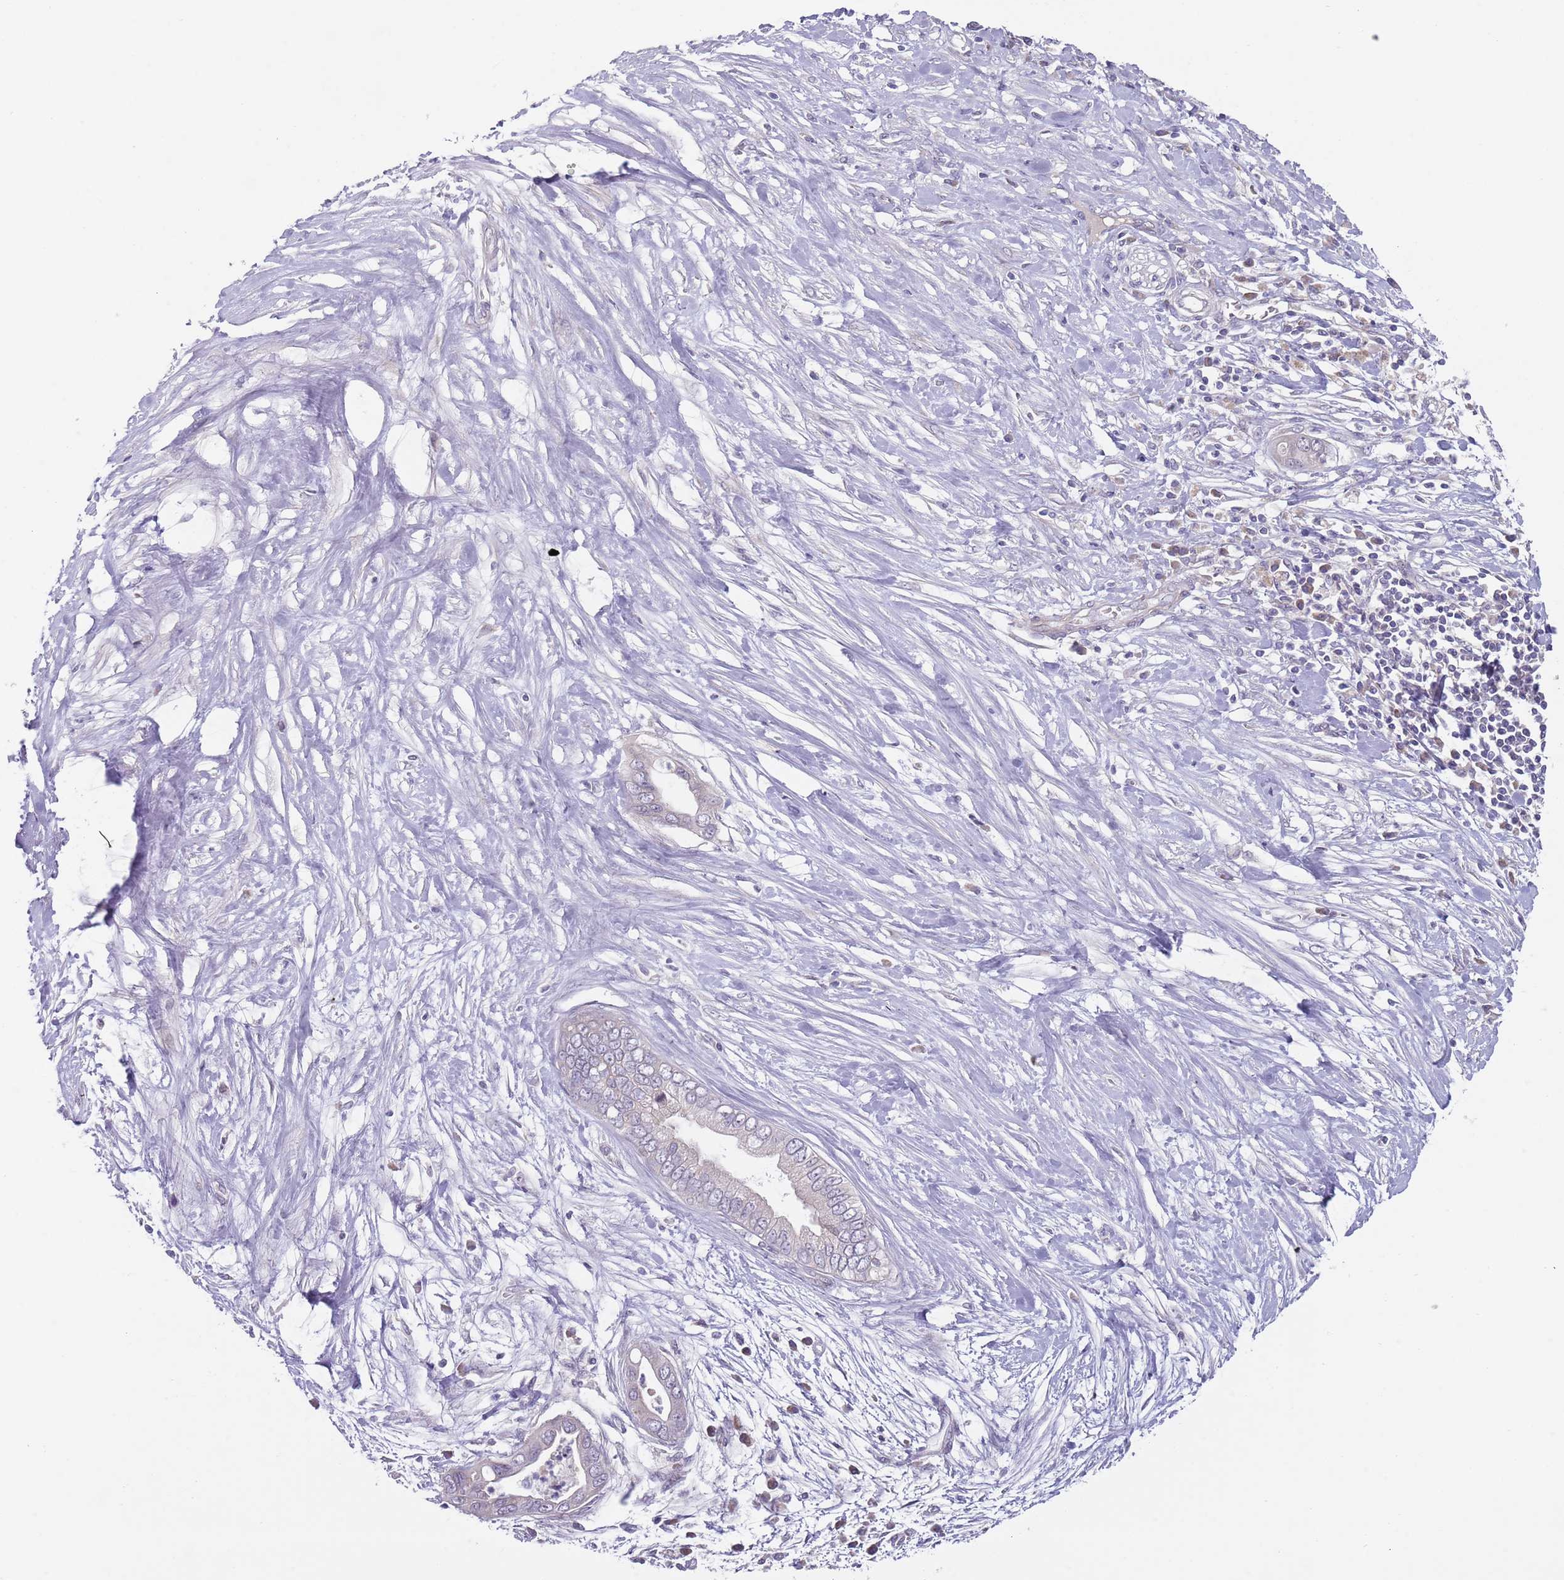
{"staining": {"intensity": "negative", "quantity": "none", "location": "none"}, "tissue": "pancreatic cancer", "cell_type": "Tumor cells", "image_type": "cancer", "snomed": [{"axis": "morphology", "description": "Adenocarcinoma, NOS"}, {"axis": "topography", "description": "Pancreas"}], "caption": "High power microscopy micrograph of an IHC photomicrograph of pancreatic cancer (adenocarcinoma), revealing no significant expression in tumor cells.", "gene": "PRAC1", "patient": {"sex": "male", "age": 75}}